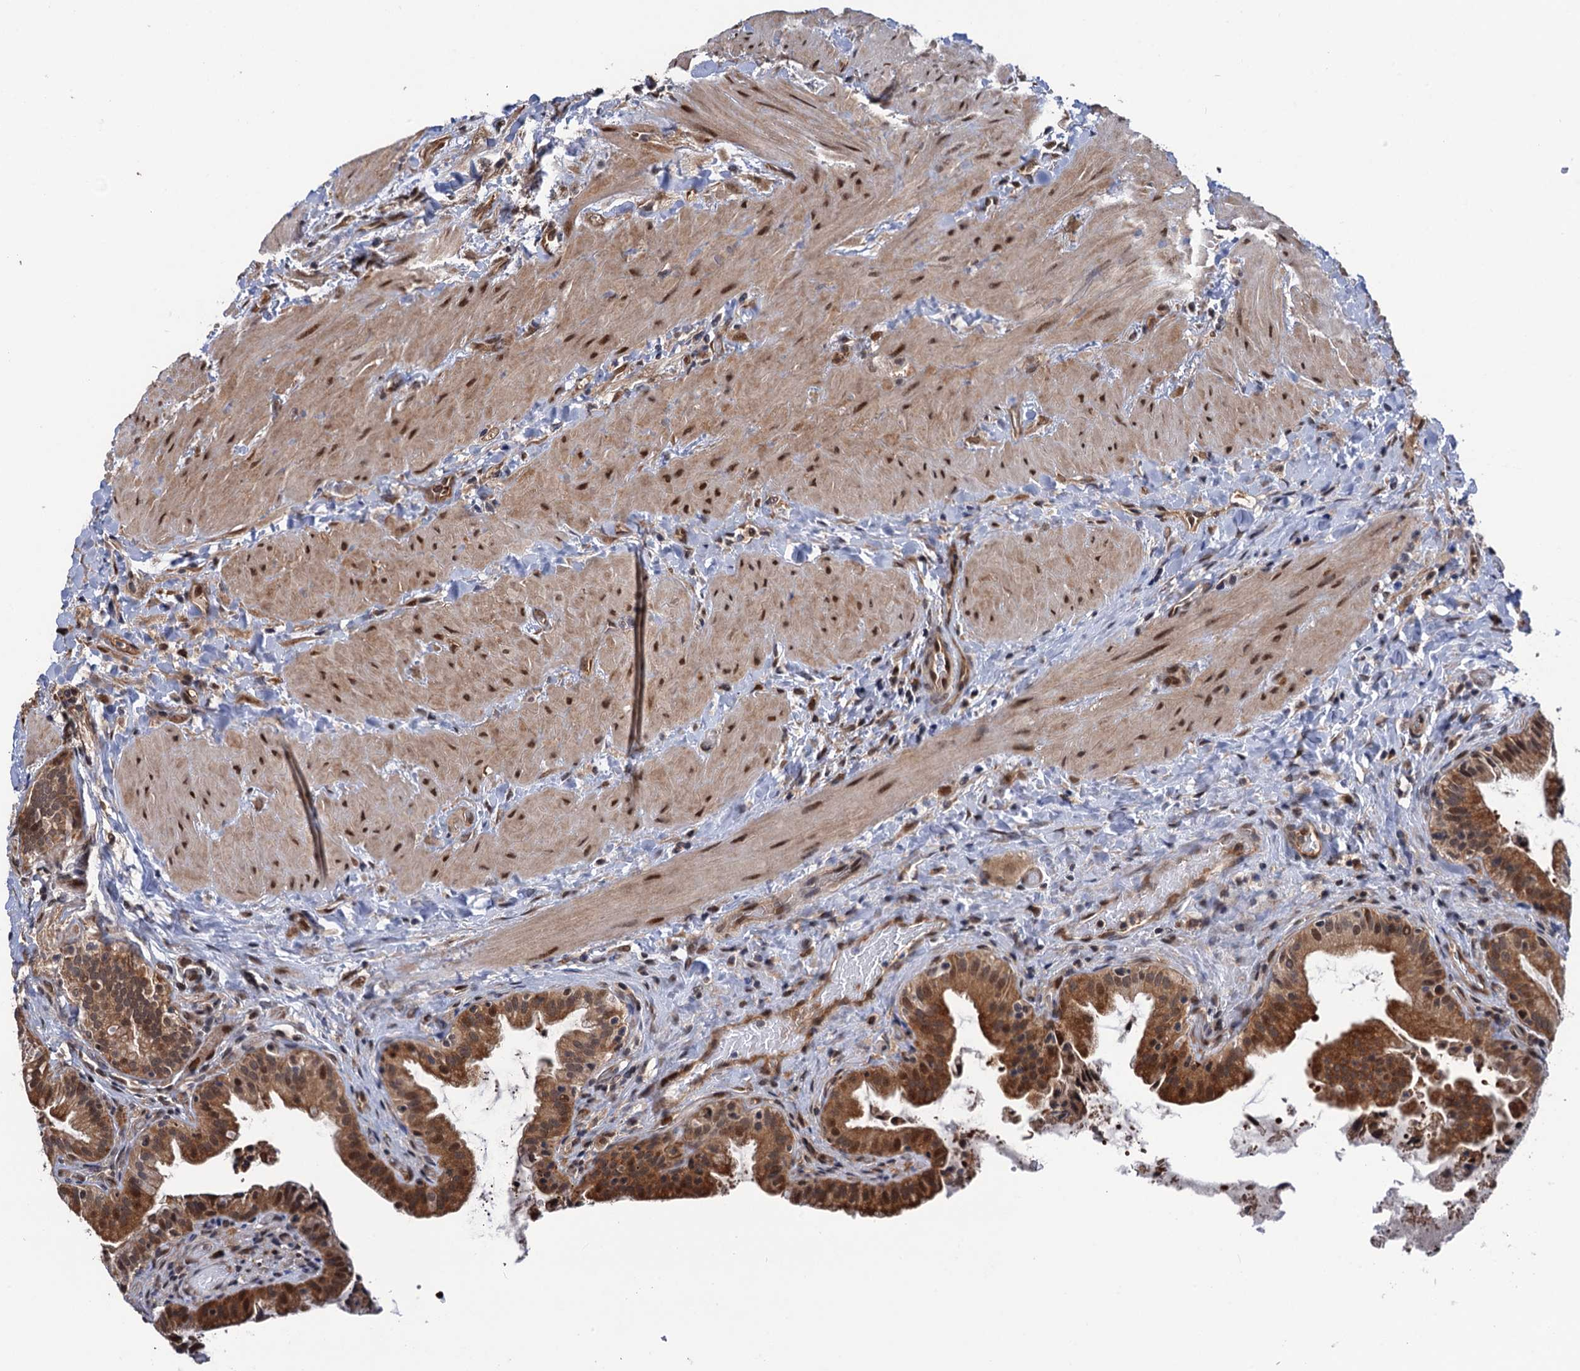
{"staining": {"intensity": "strong", "quantity": ">75%", "location": "cytoplasmic/membranous,nuclear"}, "tissue": "gallbladder", "cell_type": "Glandular cells", "image_type": "normal", "snomed": [{"axis": "morphology", "description": "Normal tissue, NOS"}, {"axis": "topography", "description": "Gallbladder"}], "caption": "IHC of unremarkable human gallbladder reveals high levels of strong cytoplasmic/membranous,nuclear positivity in approximately >75% of glandular cells. Nuclei are stained in blue.", "gene": "CDC23", "patient": {"sex": "male", "age": 24}}